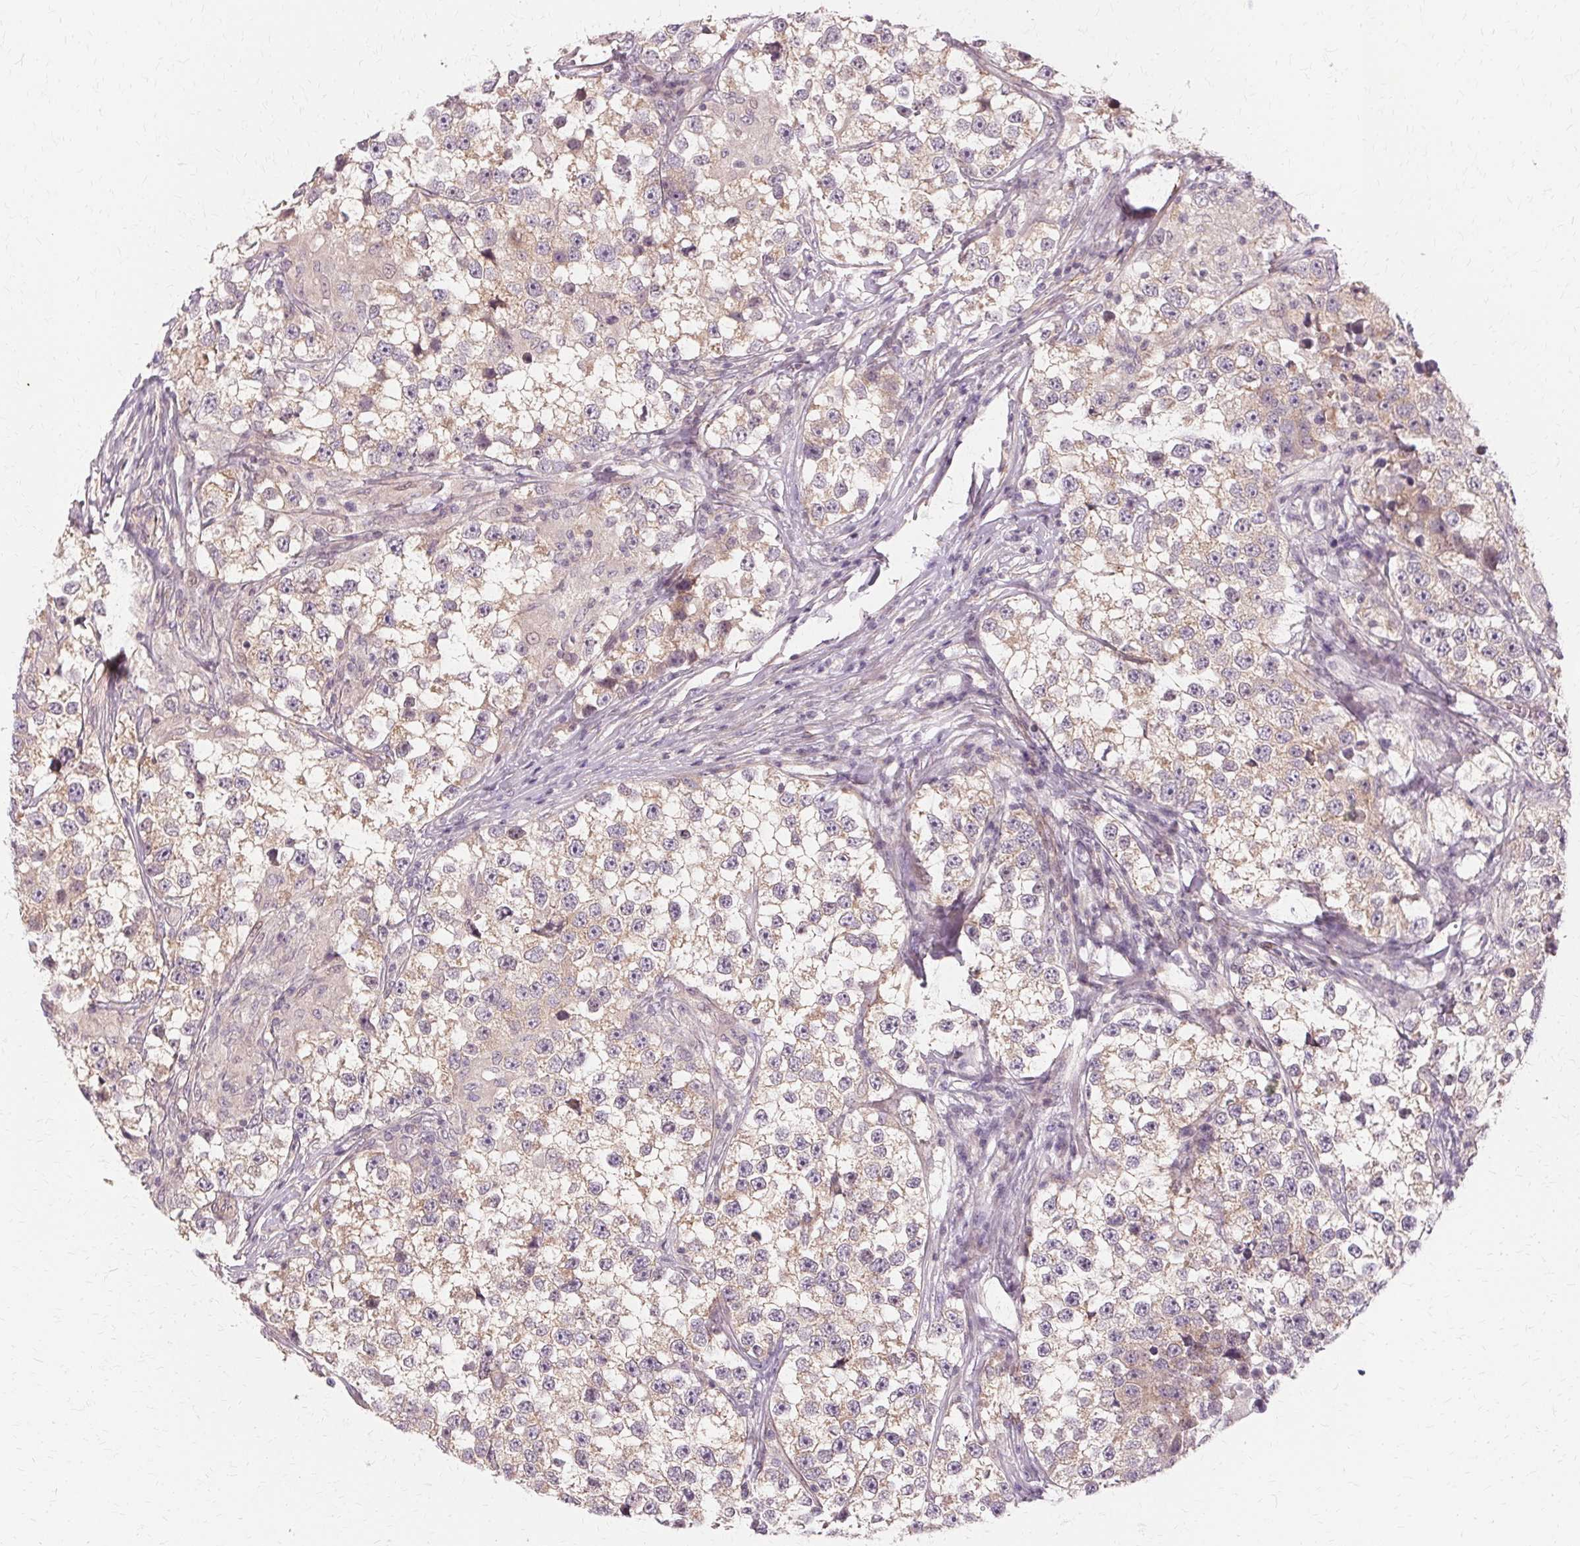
{"staining": {"intensity": "weak", "quantity": "<25%", "location": "cytoplasmic/membranous"}, "tissue": "testis cancer", "cell_type": "Tumor cells", "image_type": "cancer", "snomed": [{"axis": "morphology", "description": "Seminoma, NOS"}, {"axis": "topography", "description": "Testis"}], "caption": "Human seminoma (testis) stained for a protein using IHC exhibits no positivity in tumor cells.", "gene": "USP8", "patient": {"sex": "male", "age": 46}}